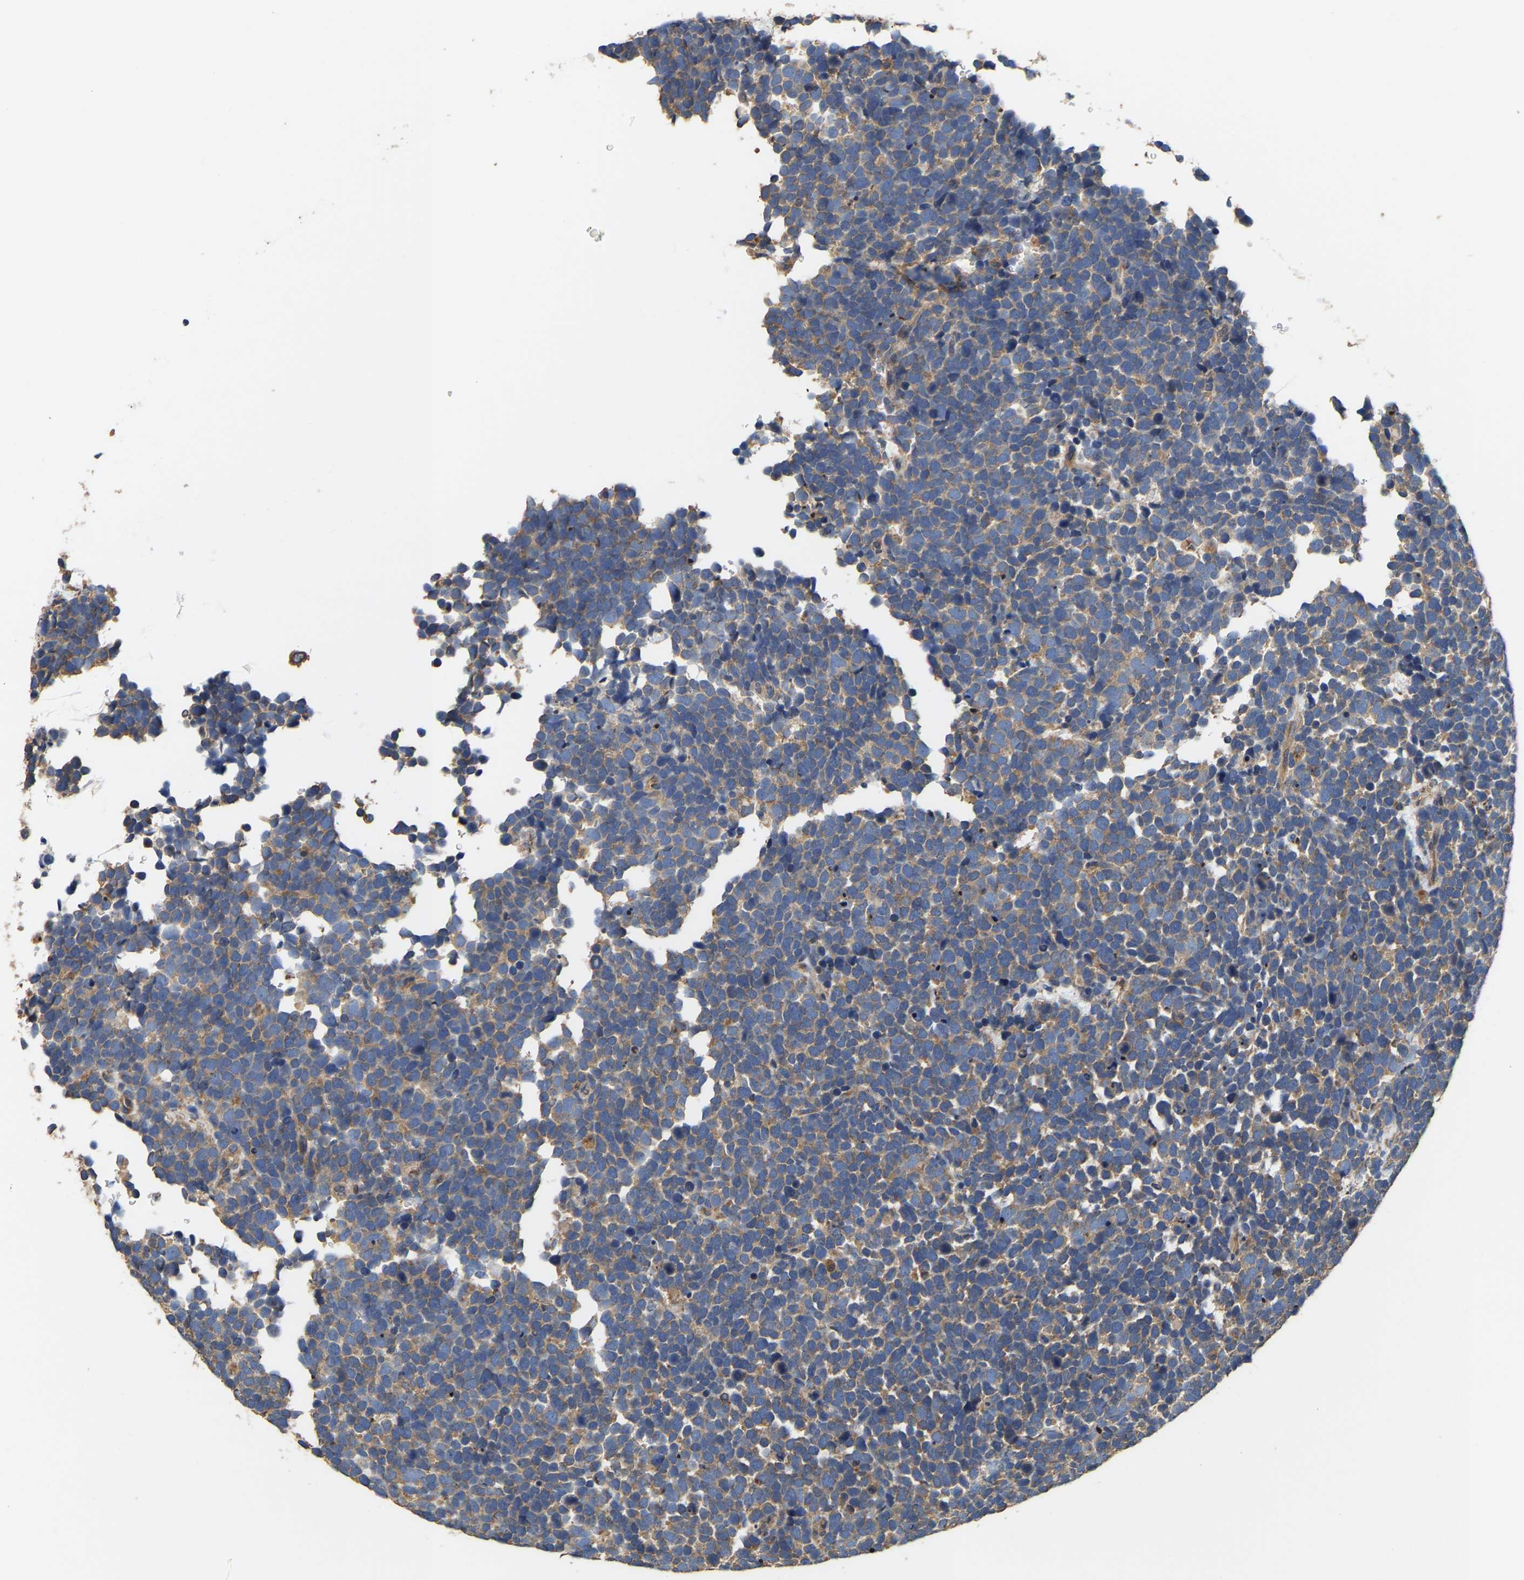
{"staining": {"intensity": "weak", "quantity": ">75%", "location": "cytoplasmic/membranous"}, "tissue": "urothelial cancer", "cell_type": "Tumor cells", "image_type": "cancer", "snomed": [{"axis": "morphology", "description": "Urothelial carcinoma, High grade"}, {"axis": "topography", "description": "Urinary bladder"}], "caption": "Immunohistochemical staining of human high-grade urothelial carcinoma shows low levels of weak cytoplasmic/membranous protein staining in approximately >75% of tumor cells. (Brightfield microscopy of DAB IHC at high magnification).", "gene": "AIMP2", "patient": {"sex": "female", "age": 82}}